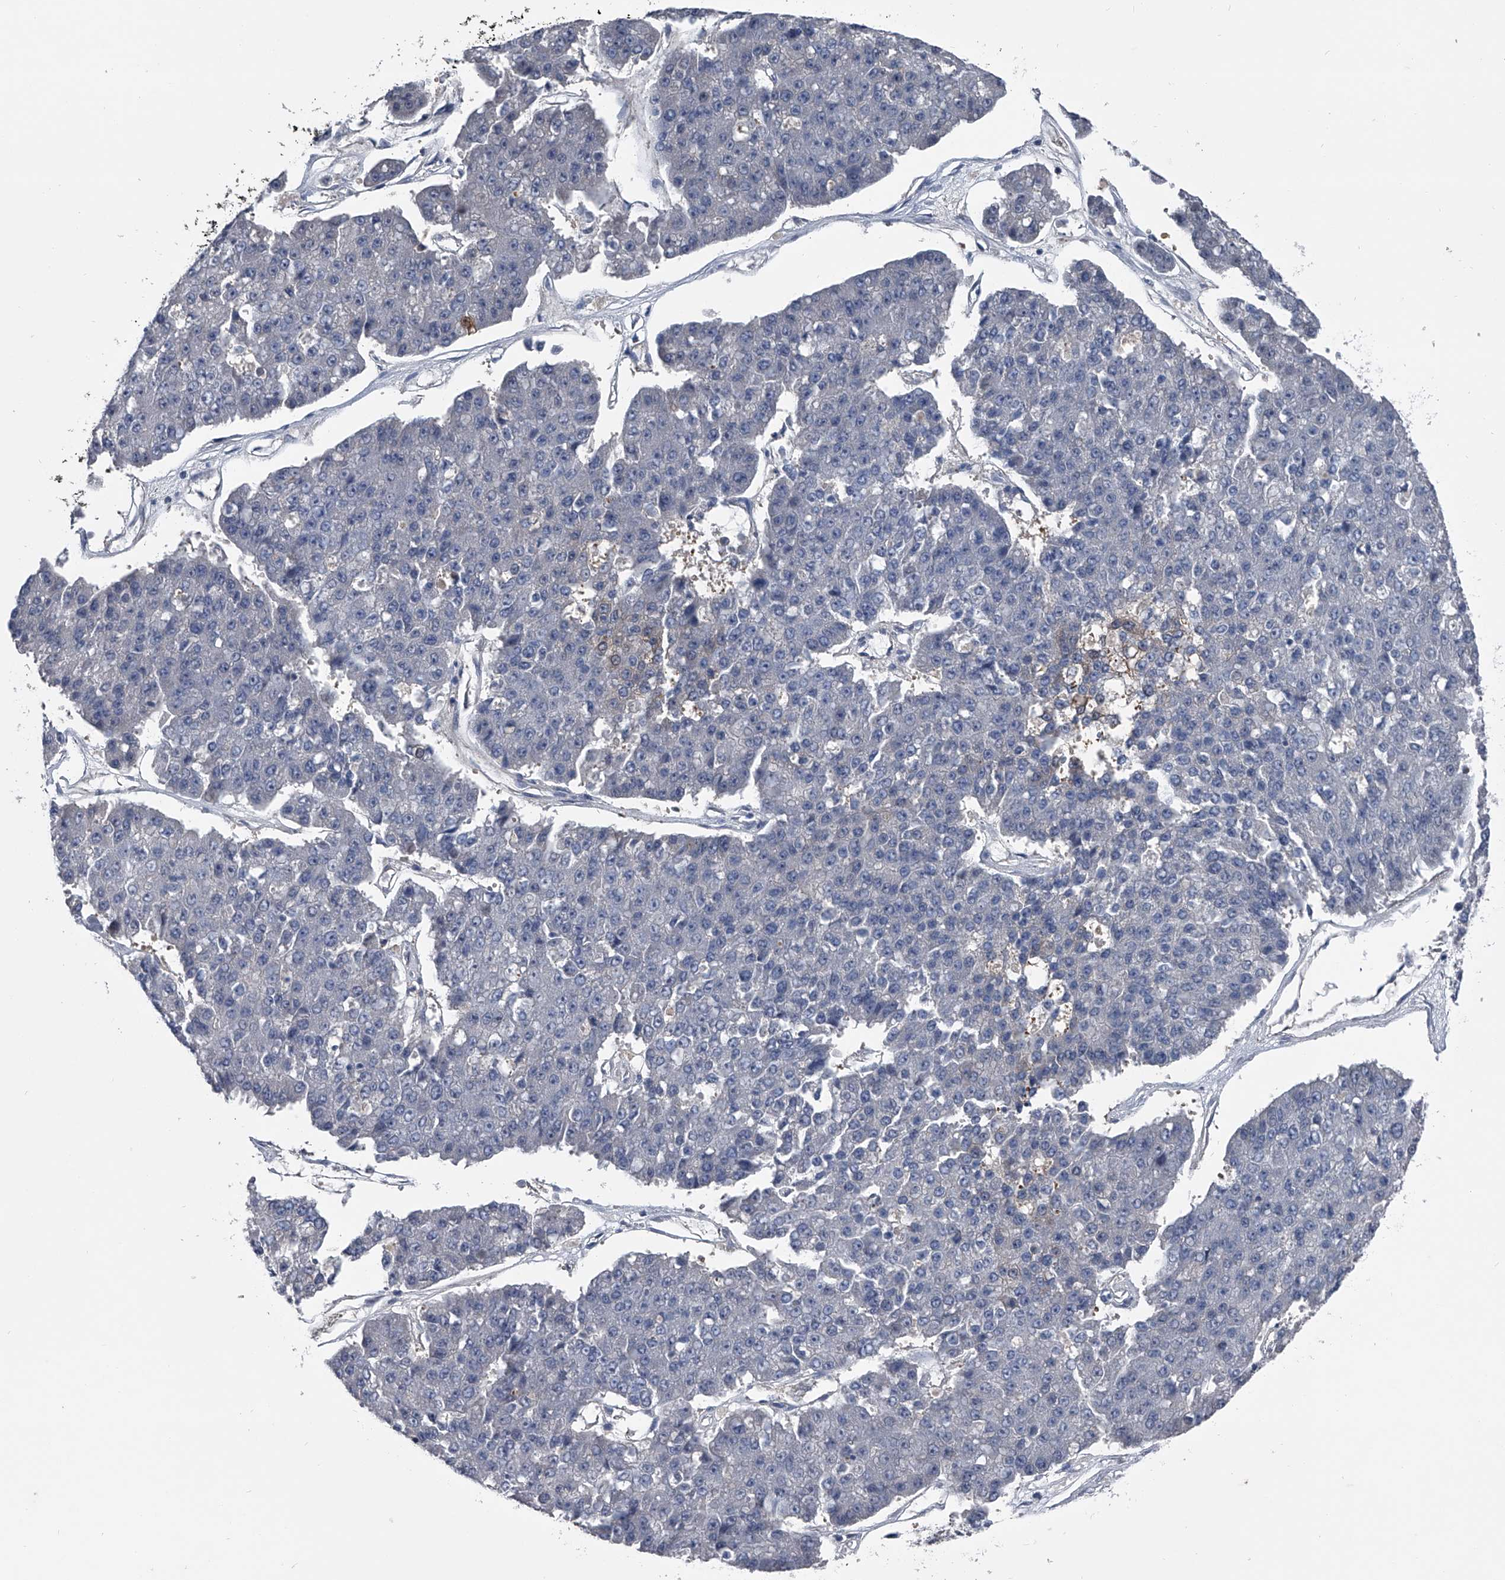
{"staining": {"intensity": "negative", "quantity": "none", "location": "none"}, "tissue": "pancreatic cancer", "cell_type": "Tumor cells", "image_type": "cancer", "snomed": [{"axis": "morphology", "description": "Adenocarcinoma, NOS"}, {"axis": "topography", "description": "Pancreas"}], "caption": "There is no significant expression in tumor cells of pancreatic cancer (adenocarcinoma). (DAB immunohistochemistry (IHC), high magnification).", "gene": "KIF13A", "patient": {"sex": "male", "age": 50}}